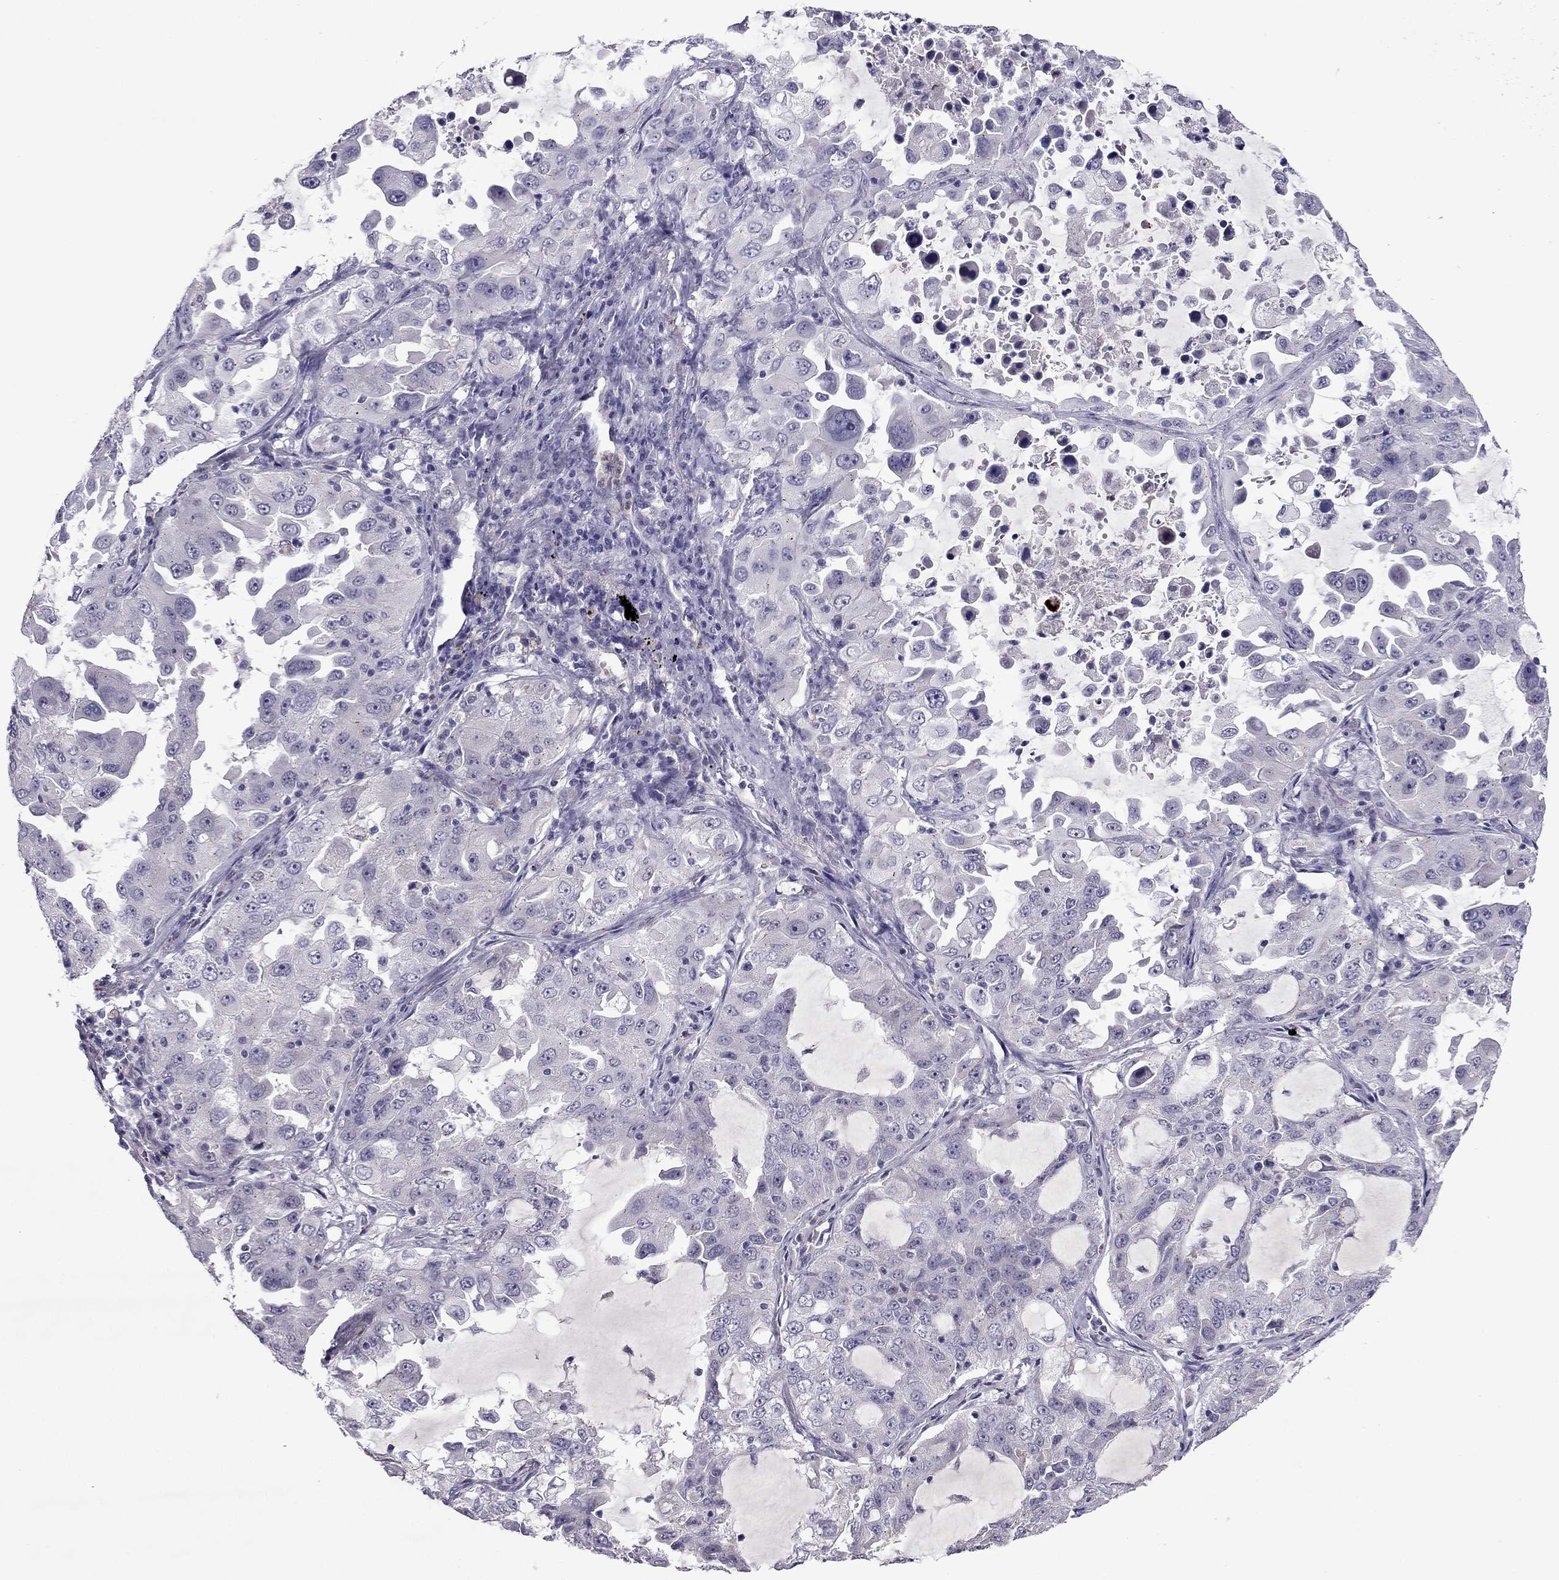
{"staining": {"intensity": "negative", "quantity": "none", "location": "none"}, "tissue": "lung cancer", "cell_type": "Tumor cells", "image_type": "cancer", "snomed": [{"axis": "morphology", "description": "Adenocarcinoma, NOS"}, {"axis": "topography", "description": "Lung"}], "caption": "High power microscopy histopathology image of an immunohistochemistry (IHC) histopathology image of lung adenocarcinoma, revealing no significant staining in tumor cells.", "gene": "MYBPH", "patient": {"sex": "female", "age": 61}}